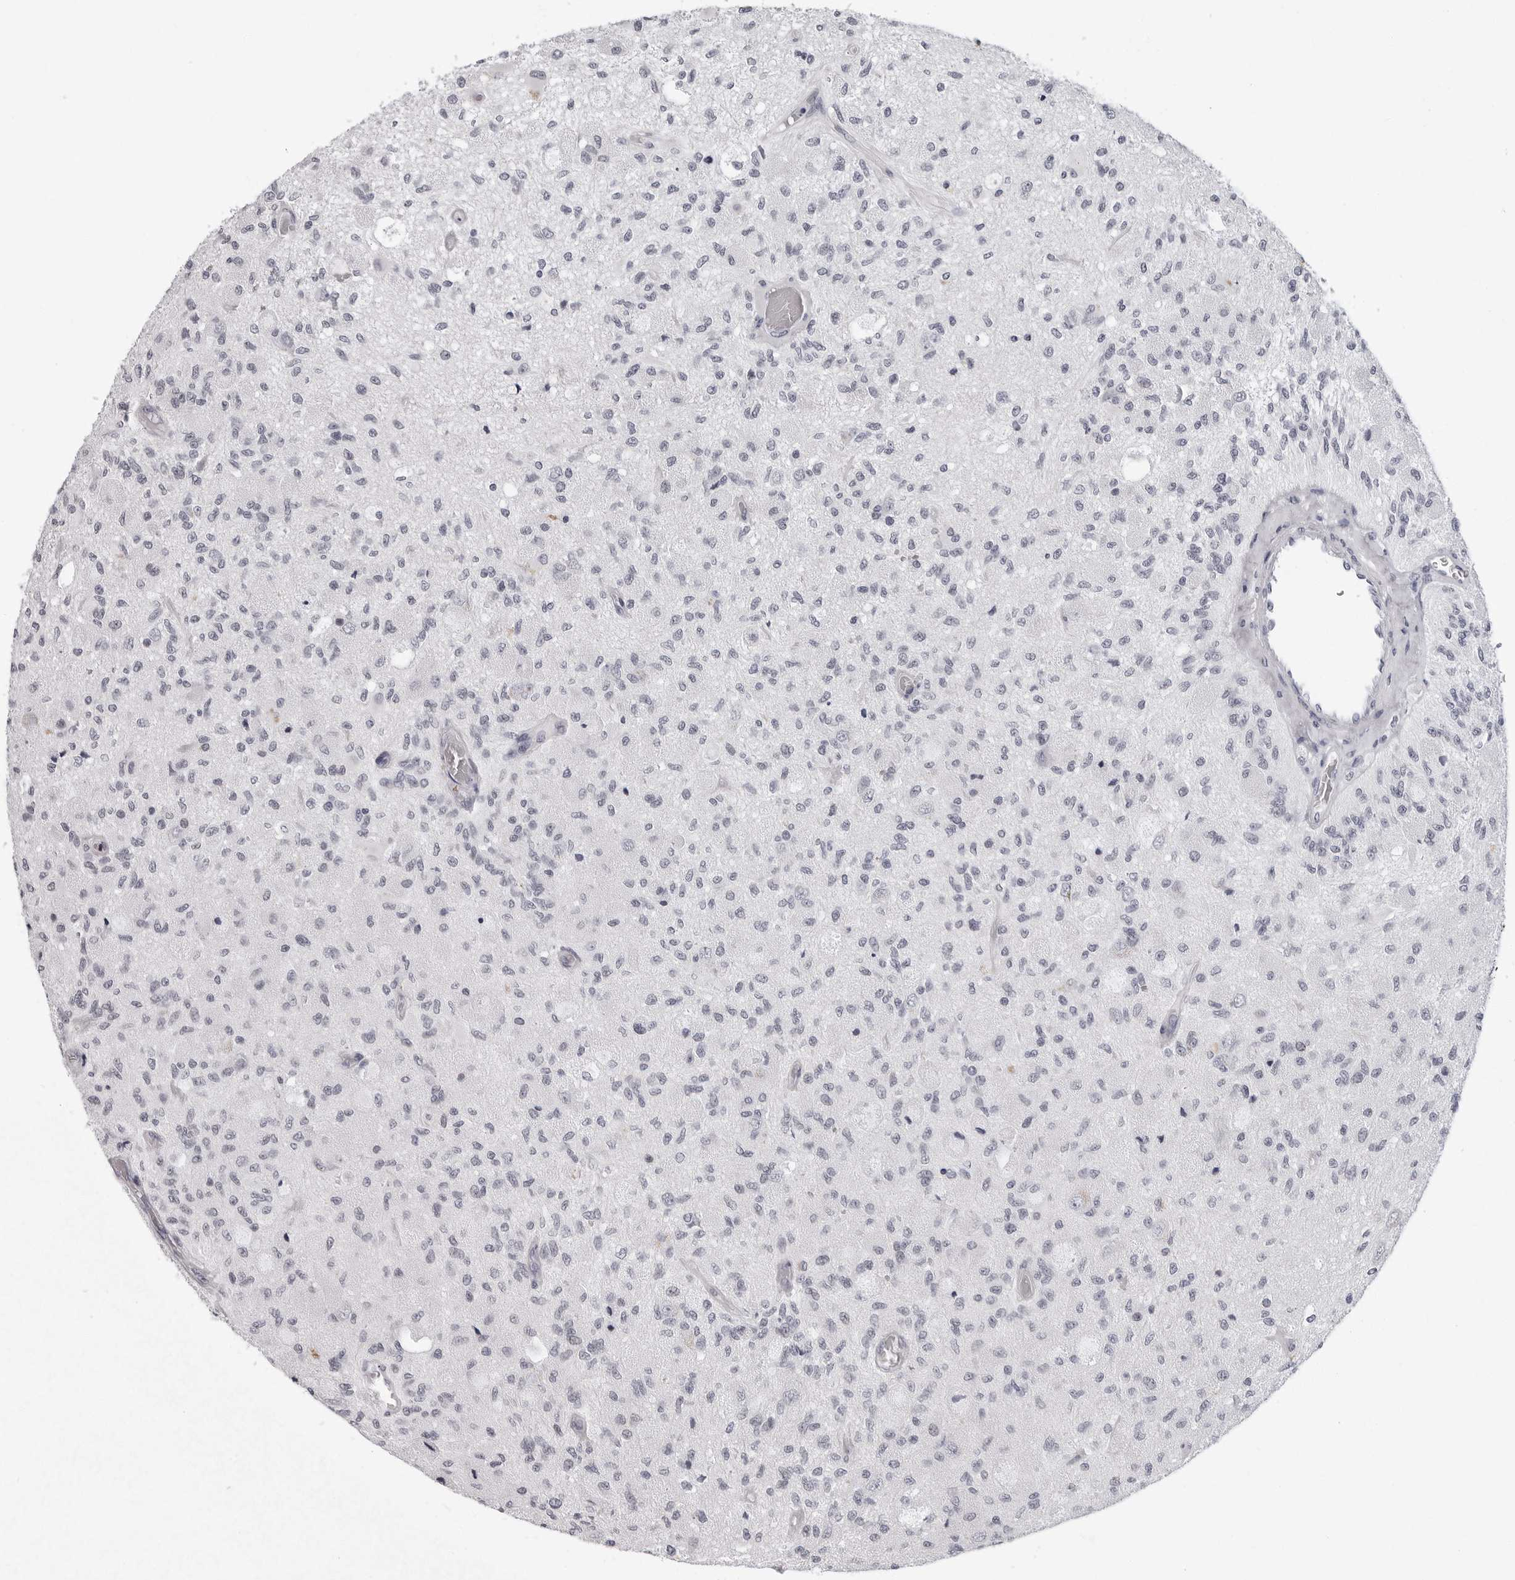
{"staining": {"intensity": "negative", "quantity": "none", "location": "none"}, "tissue": "glioma", "cell_type": "Tumor cells", "image_type": "cancer", "snomed": [{"axis": "morphology", "description": "Normal tissue, NOS"}, {"axis": "morphology", "description": "Glioma, malignant, High grade"}, {"axis": "topography", "description": "Cerebral cortex"}], "caption": "Histopathology image shows no protein expression in tumor cells of glioma tissue.", "gene": "VEZF1", "patient": {"sex": "male", "age": 77}}